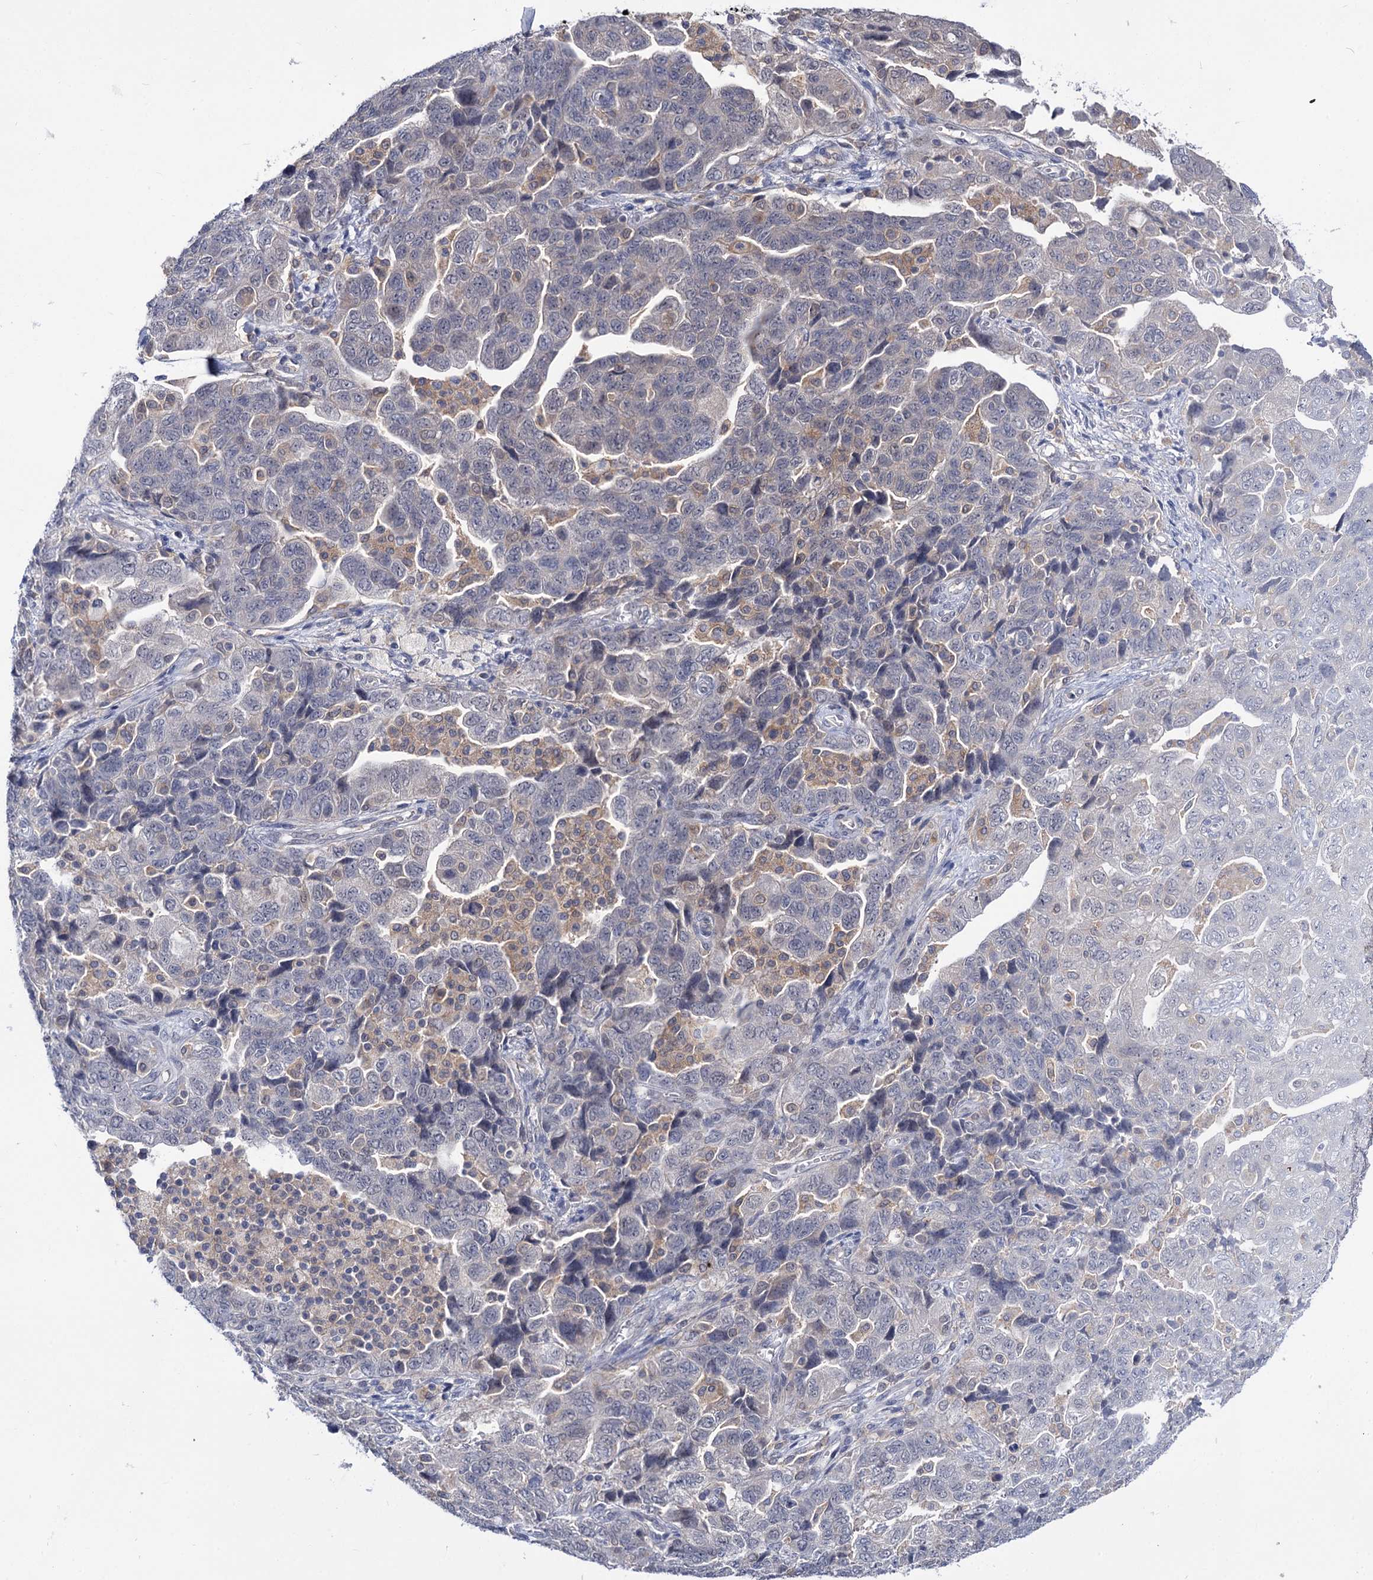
{"staining": {"intensity": "negative", "quantity": "none", "location": "none"}, "tissue": "ovarian cancer", "cell_type": "Tumor cells", "image_type": "cancer", "snomed": [{"axis": "morphology", "description": "Carcinoma, NOS"}, {"axis": "morphology", "description": "Cystadenocarcinoma, serous, NOS"}, {"axis": "topography", "description": "Ovary"}], "caption": "IHC of human serous cystadenocarcinoma (ovarian) demonstrates no staining in tumor cells.", "gene": "NEK10", "patient": {"sex": "female", "age": 69}}